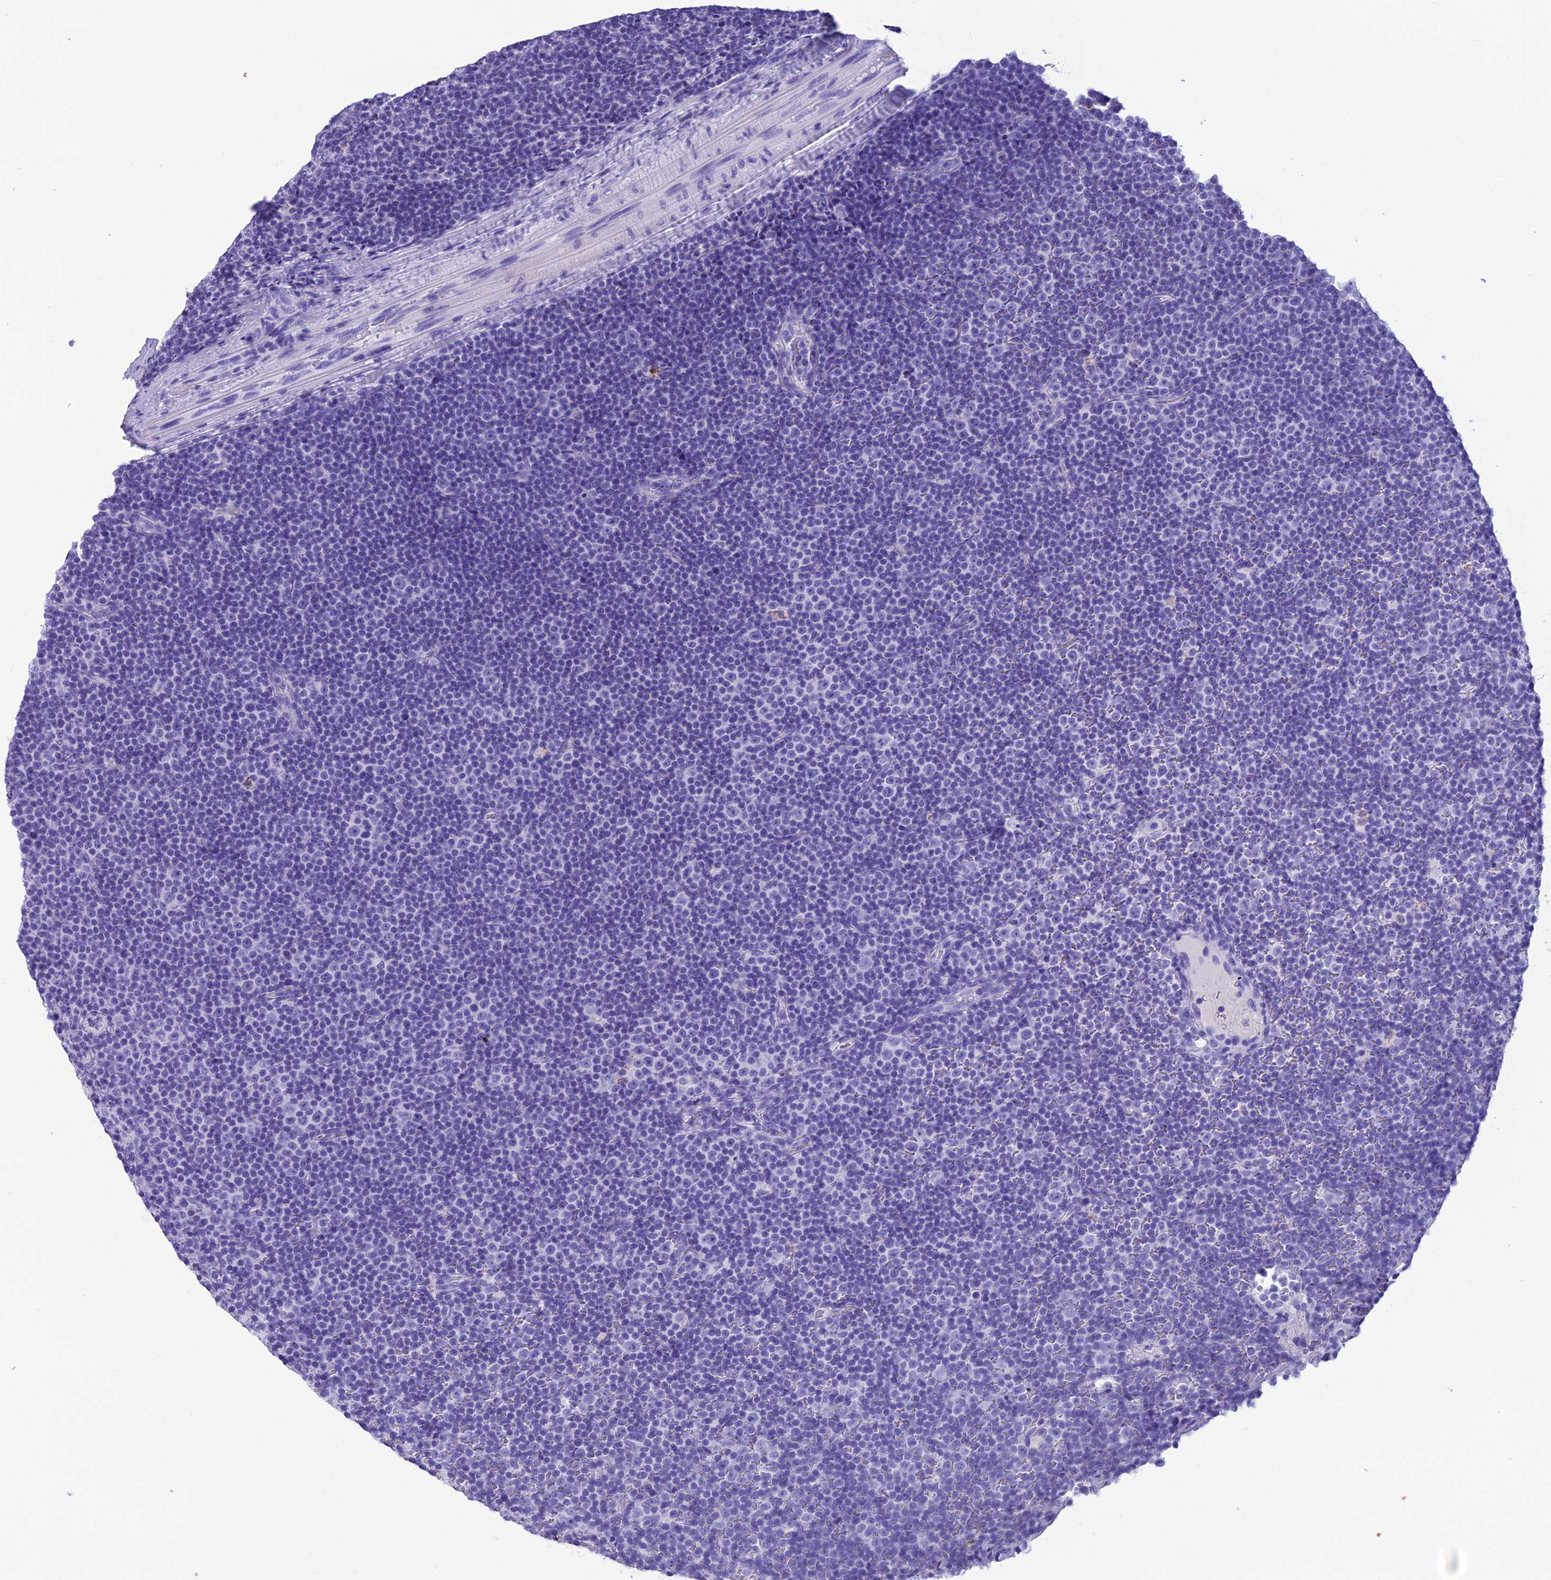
{"staining": {"intensity": "negative", "quantity": "none", "location": "none"}, "tissue": "lymphoma", "cell_type": "Tumor cells", "image_type": "cancer", "snomed": [{"axis": "morphology", "description": "Malignant lymphoma, non-Hodgkin's type, Low grade"}, {"axis": "topography", "description": "Lymph node"}], "caption": "Tumor cells are negative for brown protein staining in lymphoma.", "gene": "TRAM1L1", "patient": {"sex": "female", "age": 67}}